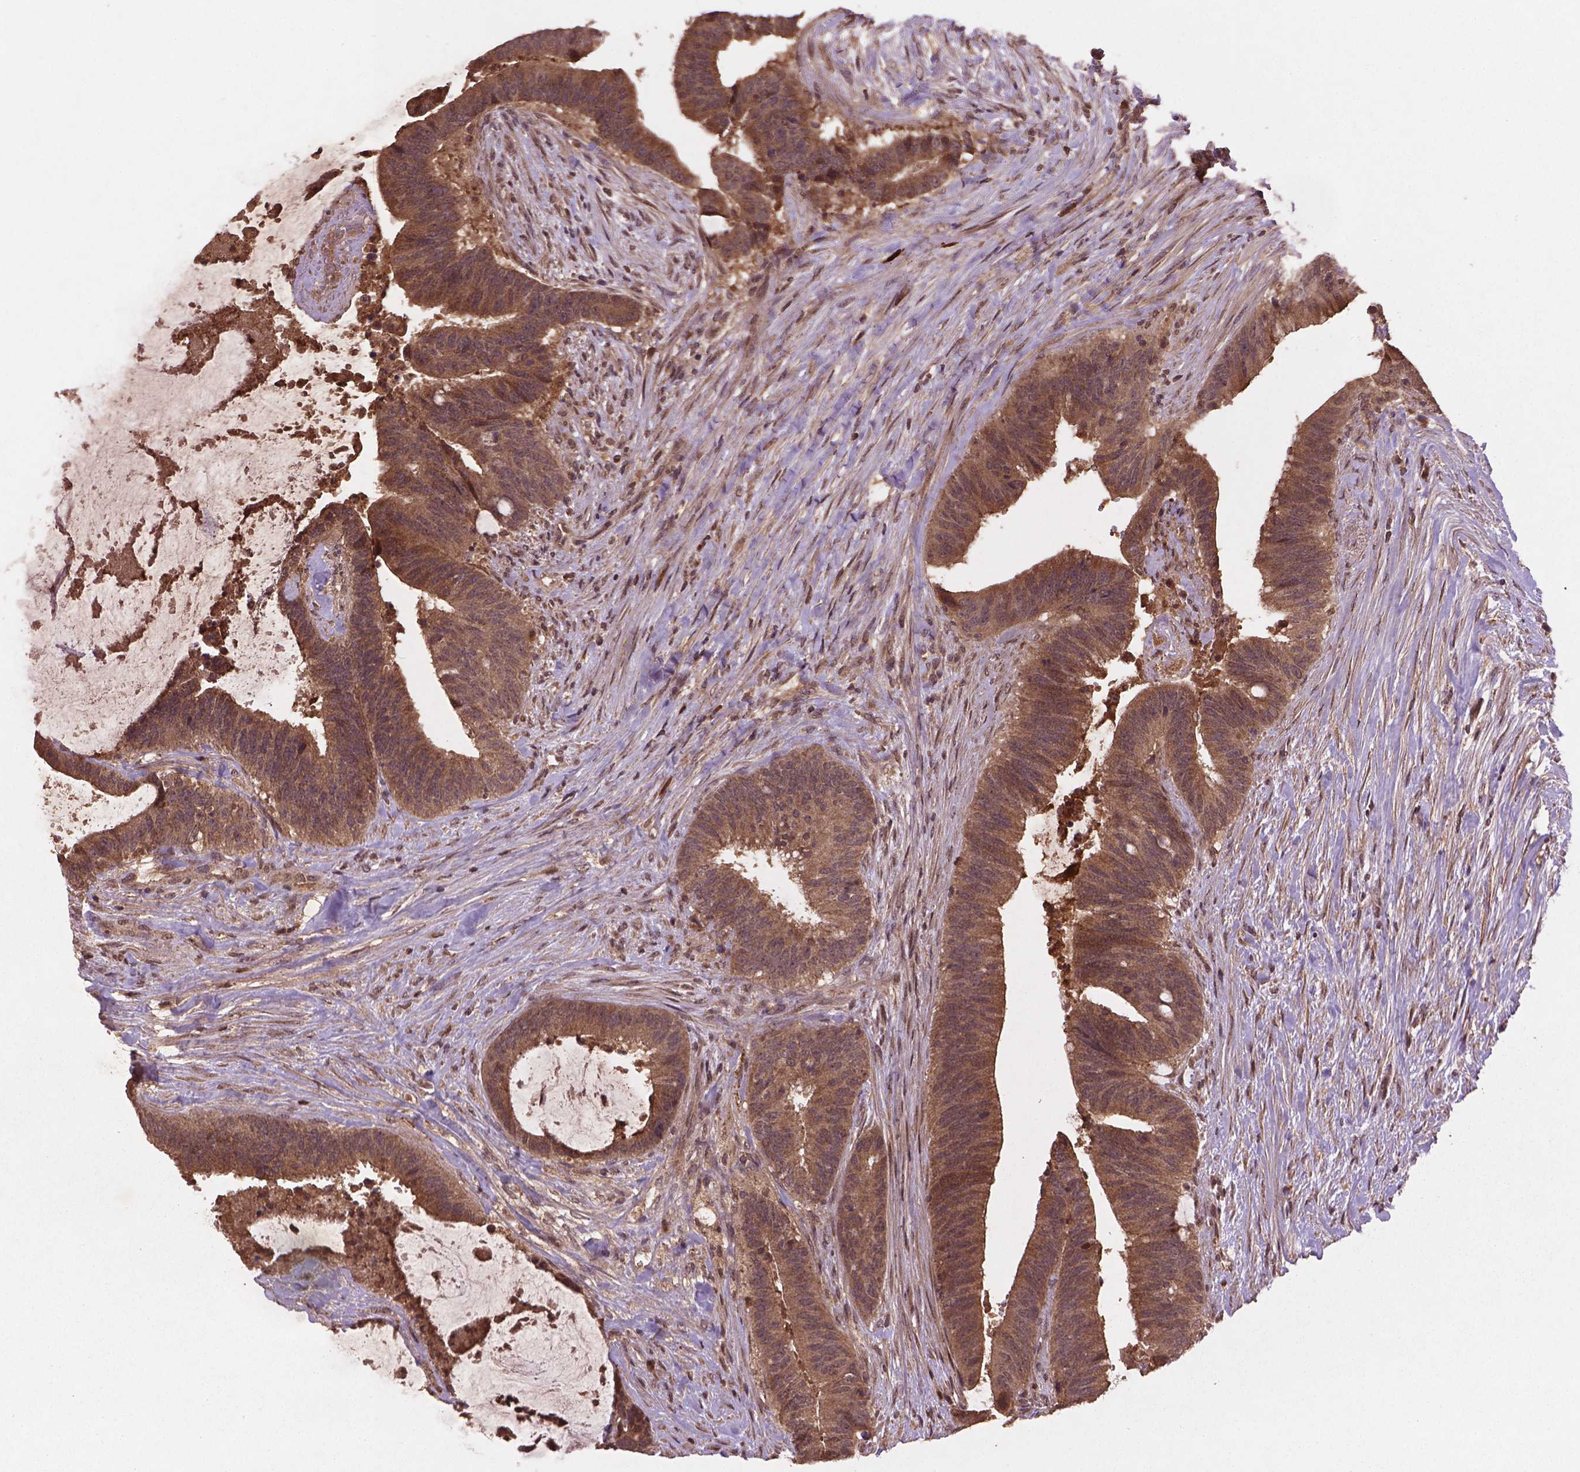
{"staining": {"intensity": "moderate", "quantity": ">75%", "location": "cytoplasmic/membranous,nuclear"}, "tissue": "colorectal cancer", "cell_type": "Tumor cells", "image_type": "cancer", "snomed": [{"axis": "morphology", "description": "Adenocarcinoma, NOS"}, {"axis": "topography", "description": "Colon"}], "caption": "This photomicrograph displays colorectal cancer stained with immunohistochemistry (IHC) to label a protein in brown. The cytoplasmic/membranous and nuclear of tumor cells show moderate positivity for the protein. Nuclei are counter-stained blue.", "gene": "NIPAL2", "patient": {"sex": "female", "age": 43}}